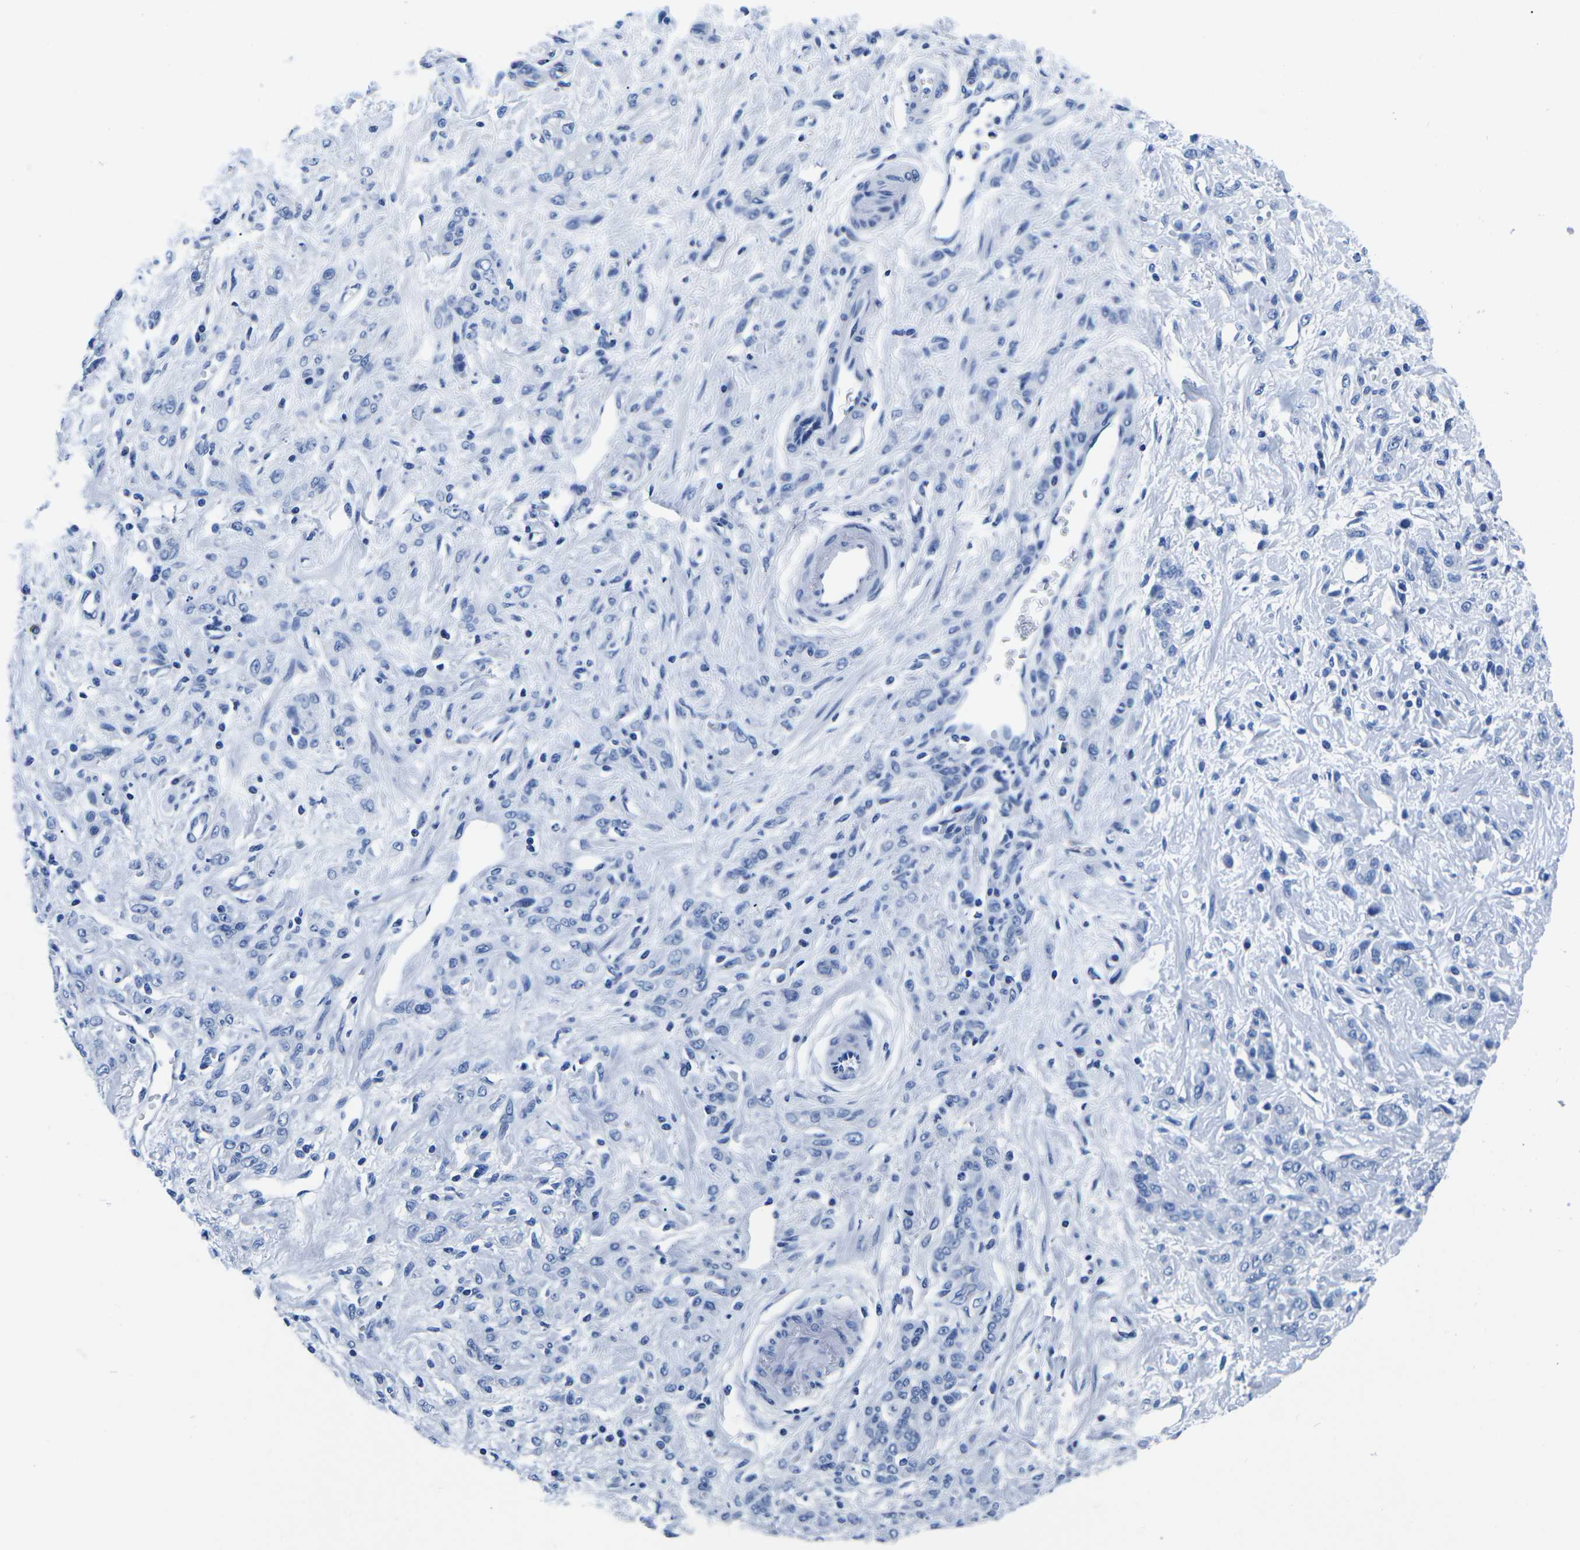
{"staining": {"intensity": "negative", "quantity": "none", "location": "none"}, "tissue": "stomach cancer", "cell_type": "Tumor cells", "image_type": "cancer", "snomed": [{"axis": "morphology", "description": "Normal tissue, NOS"}, {"axis": "morphology", "description": "Adenocarcinoma, NOS"}, {"axis": "topography", "description": "Stomach"}], "caption": "Immunohistochemistry (IHC) image of neoplastic tissue: human stomach adenocarcinoma stained with DAB demonstrates no significant protein positivity in tumor cells.", "gene": "CYP1A2", "patient": {"sex": "male", "age": 82}}